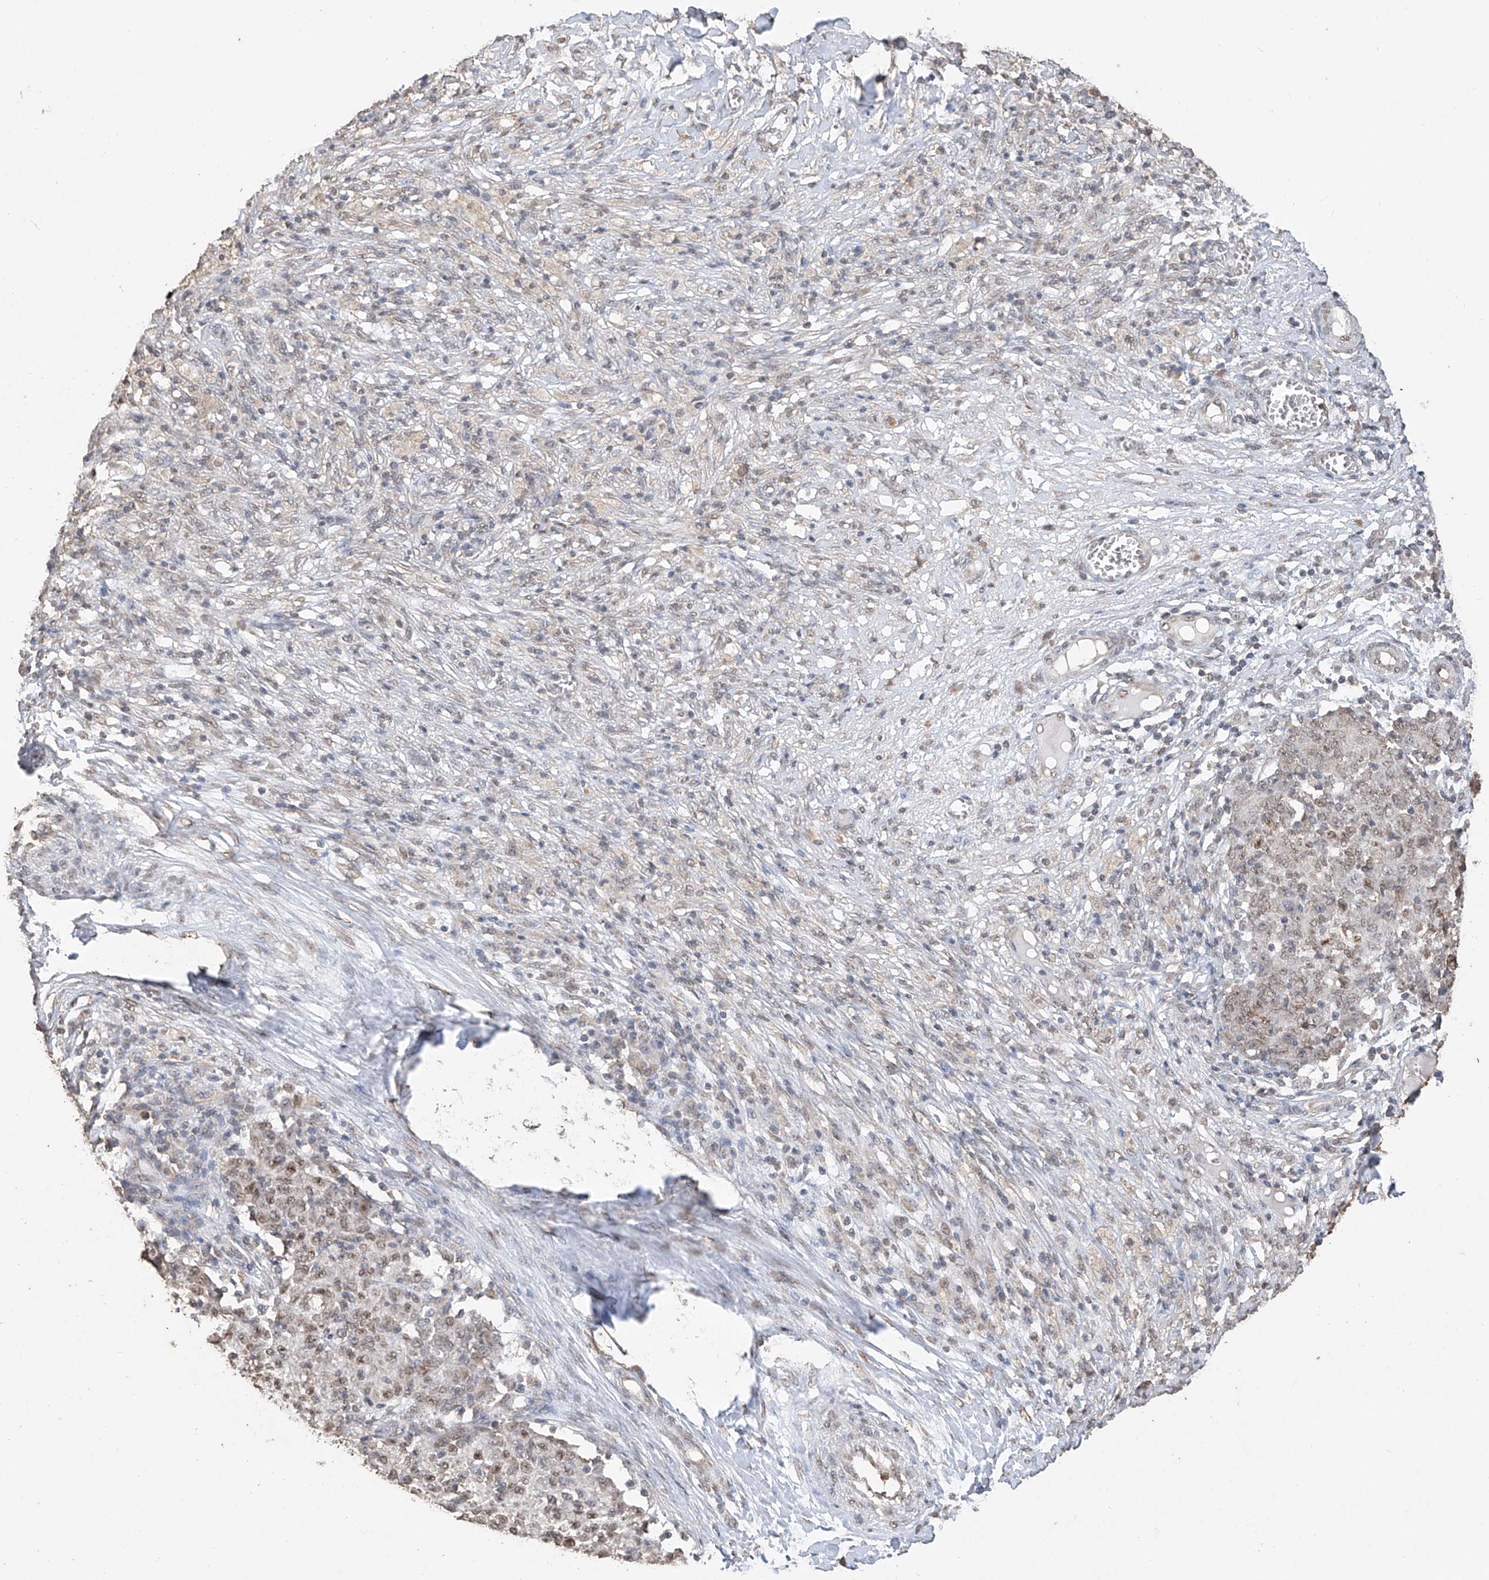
{"staining": {"intensity": "weak", "quantity": "25%-75%", "location": "nuclear"}, "tissue": "ovarian cancer", "cell_type": "Tumor cells", "image_type": "cancer", "snomed": [{"axis": "morphology", "description": "Carcinoma, endometroid"}, {"axis": "topography", "description": "Ovary"}], "caption": "Human ovarian cancer (endometroid carcinoma) stained with a brown dye demonstrates weak nuclear positive staining in about 25%-75% of tumor cells.", "gene": "ELOVL1", "patient": {"sex": "female", "age": 42}}